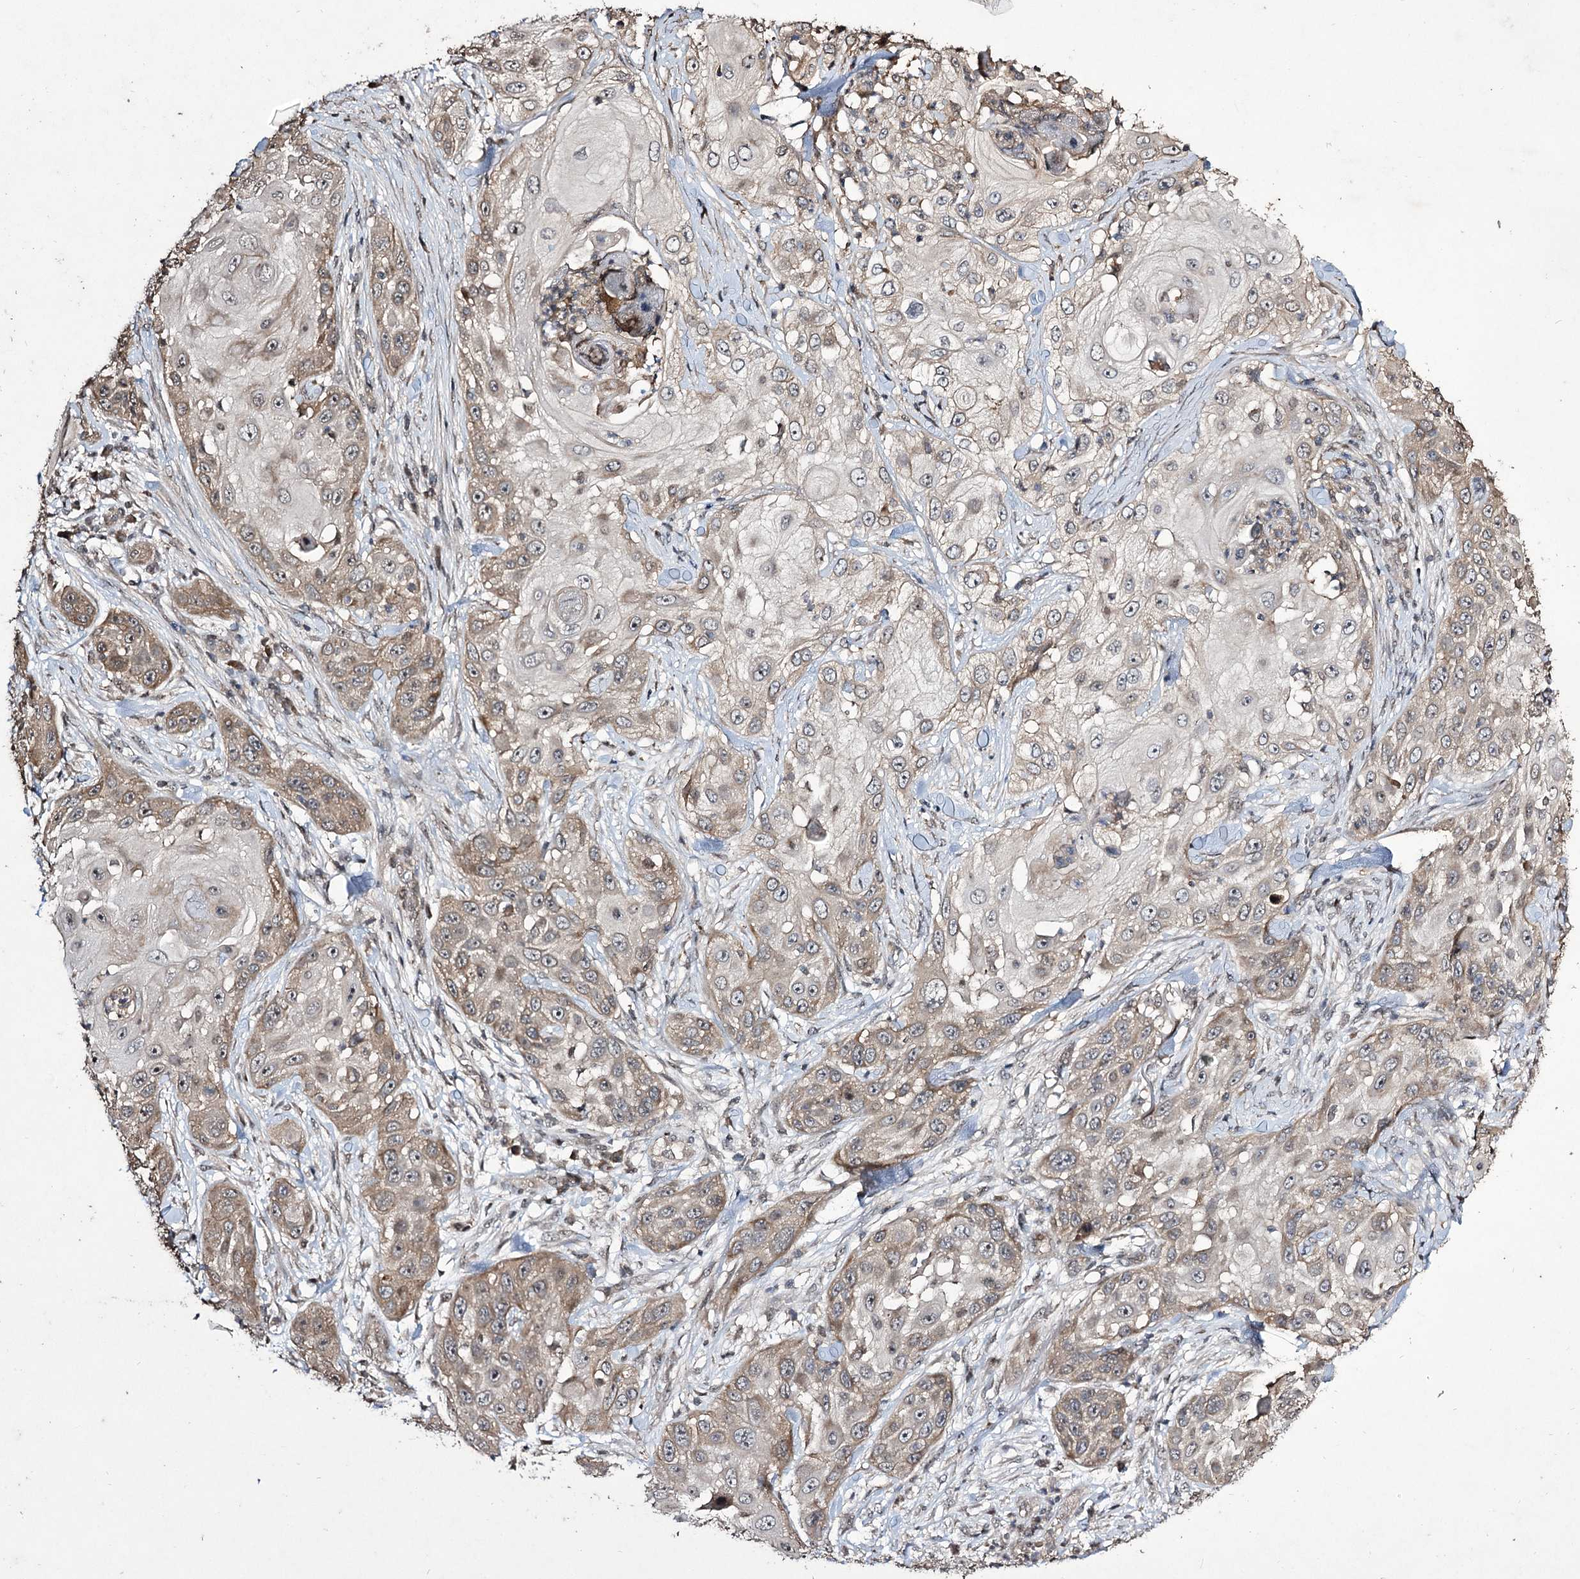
{"staining": {"intensity": "weak", "quantity": "25%-75%", "location": "cytoplasmic/membranous"}, "tissue": "skin cancer", "cell_type": "Tumor cells", "image_type": "cancer", "snomed": [{"axis": "morphology", "description": "Squamous cell carcinoma, NOS"}, {"axis": "topography", "description": "Skin"}], "caption": "Brown immunohistochemical staining in human skin cancer shows weak cytoplasmic/membranous staining in approximately 25%-75% of tumor cells.", "gene": "CPNE8", "patient": {"sex": "female", "age": 44}}